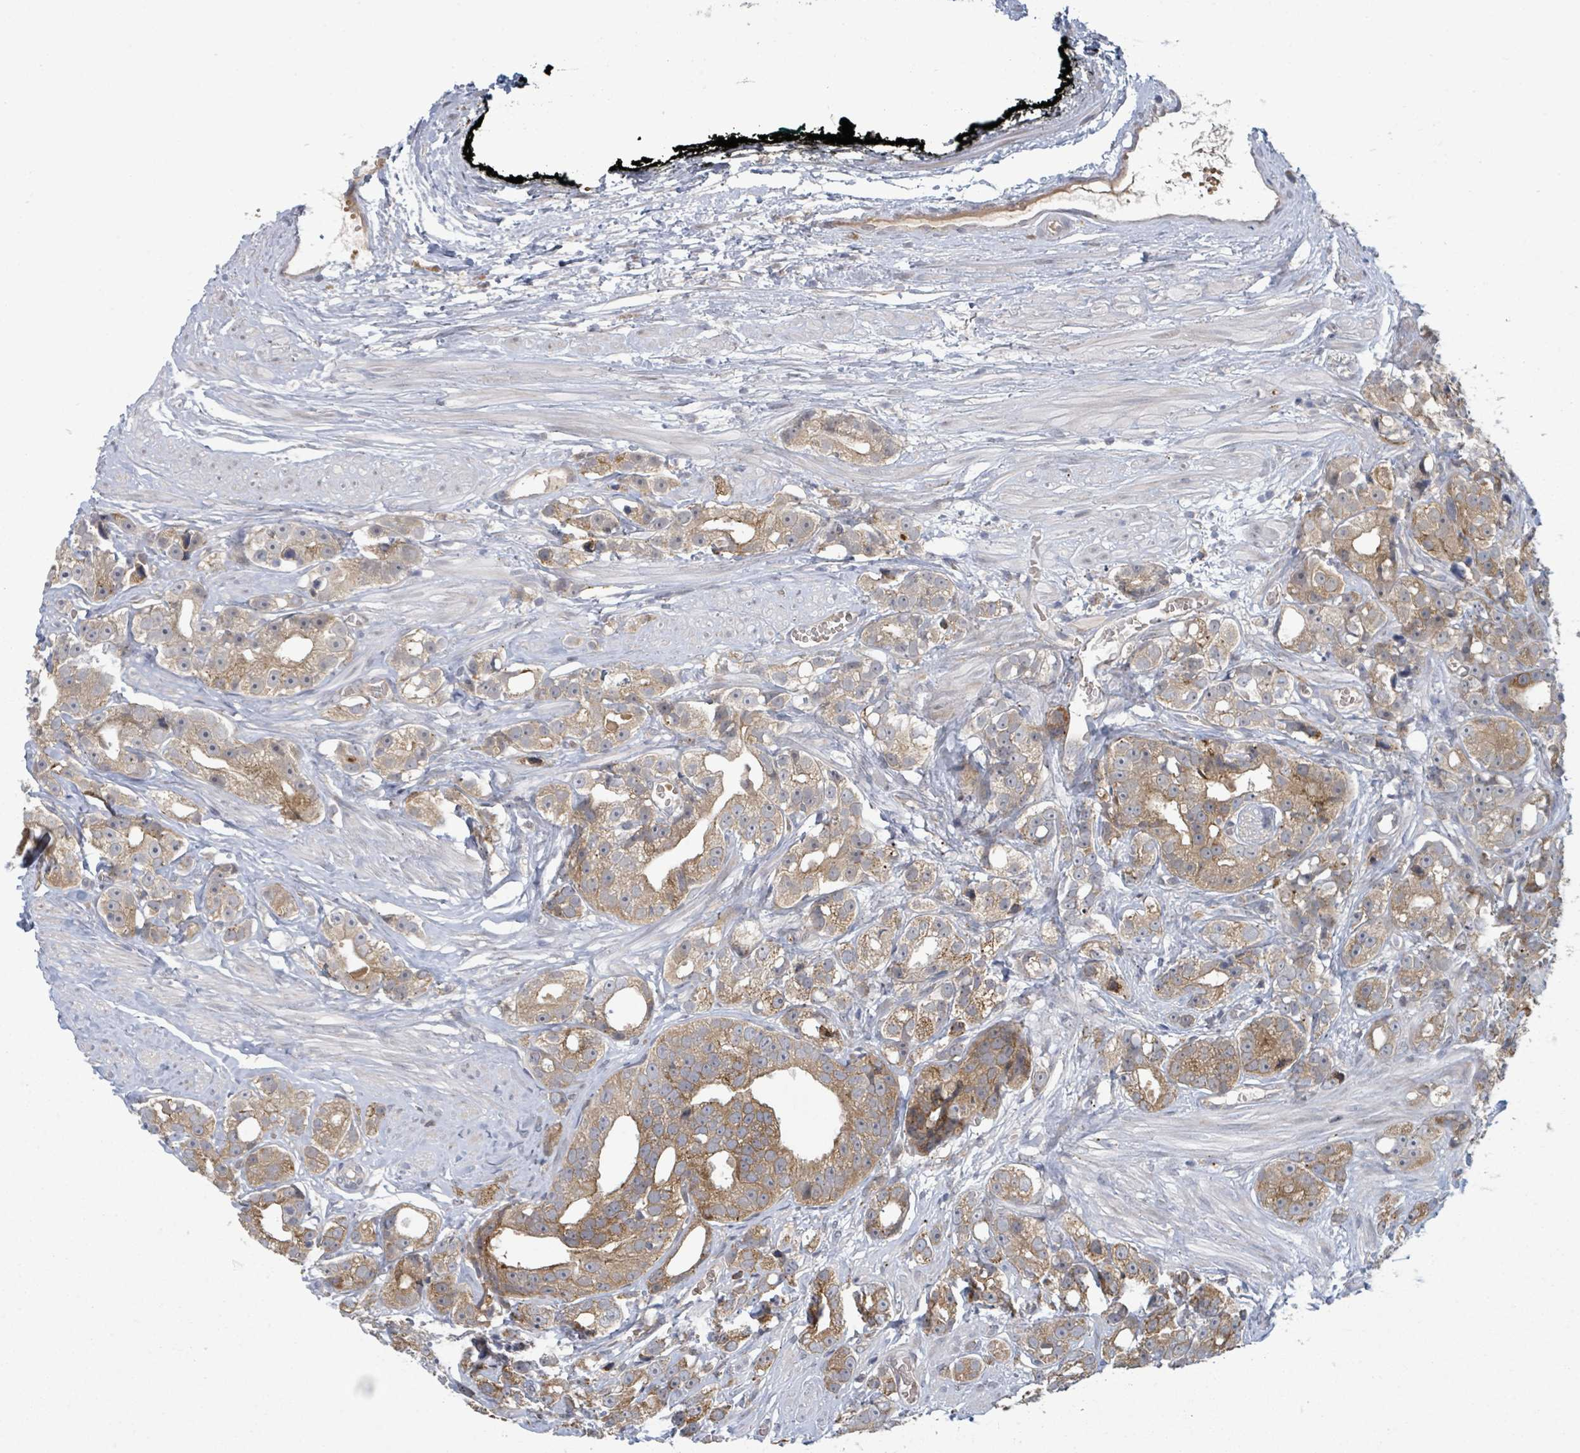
{"staining": {"intensity": "moderate", "quantity": "25%-75%", "location": "cytoplasmic/membranous"}, "tissue": "prostate cancer", "cell_type": "Tumor cells", "image_type": "cancer", "snomed": [{"axis": "morphology", "description": "Adenocarcinoma, High grade"}, {"axis": "topography", "description": "Prostate"}], "caption": "DAB (3,3'-diaminobenzidine) immunohistochemical staining of prostate adenocarcinoma (high-grade) reveals moderate cytoplasmic/membranous protein staining in approximately 25%-75% of tumor cells.", "gene": "SHROOM2", "patient": {"sex": "male", "age": 71}}